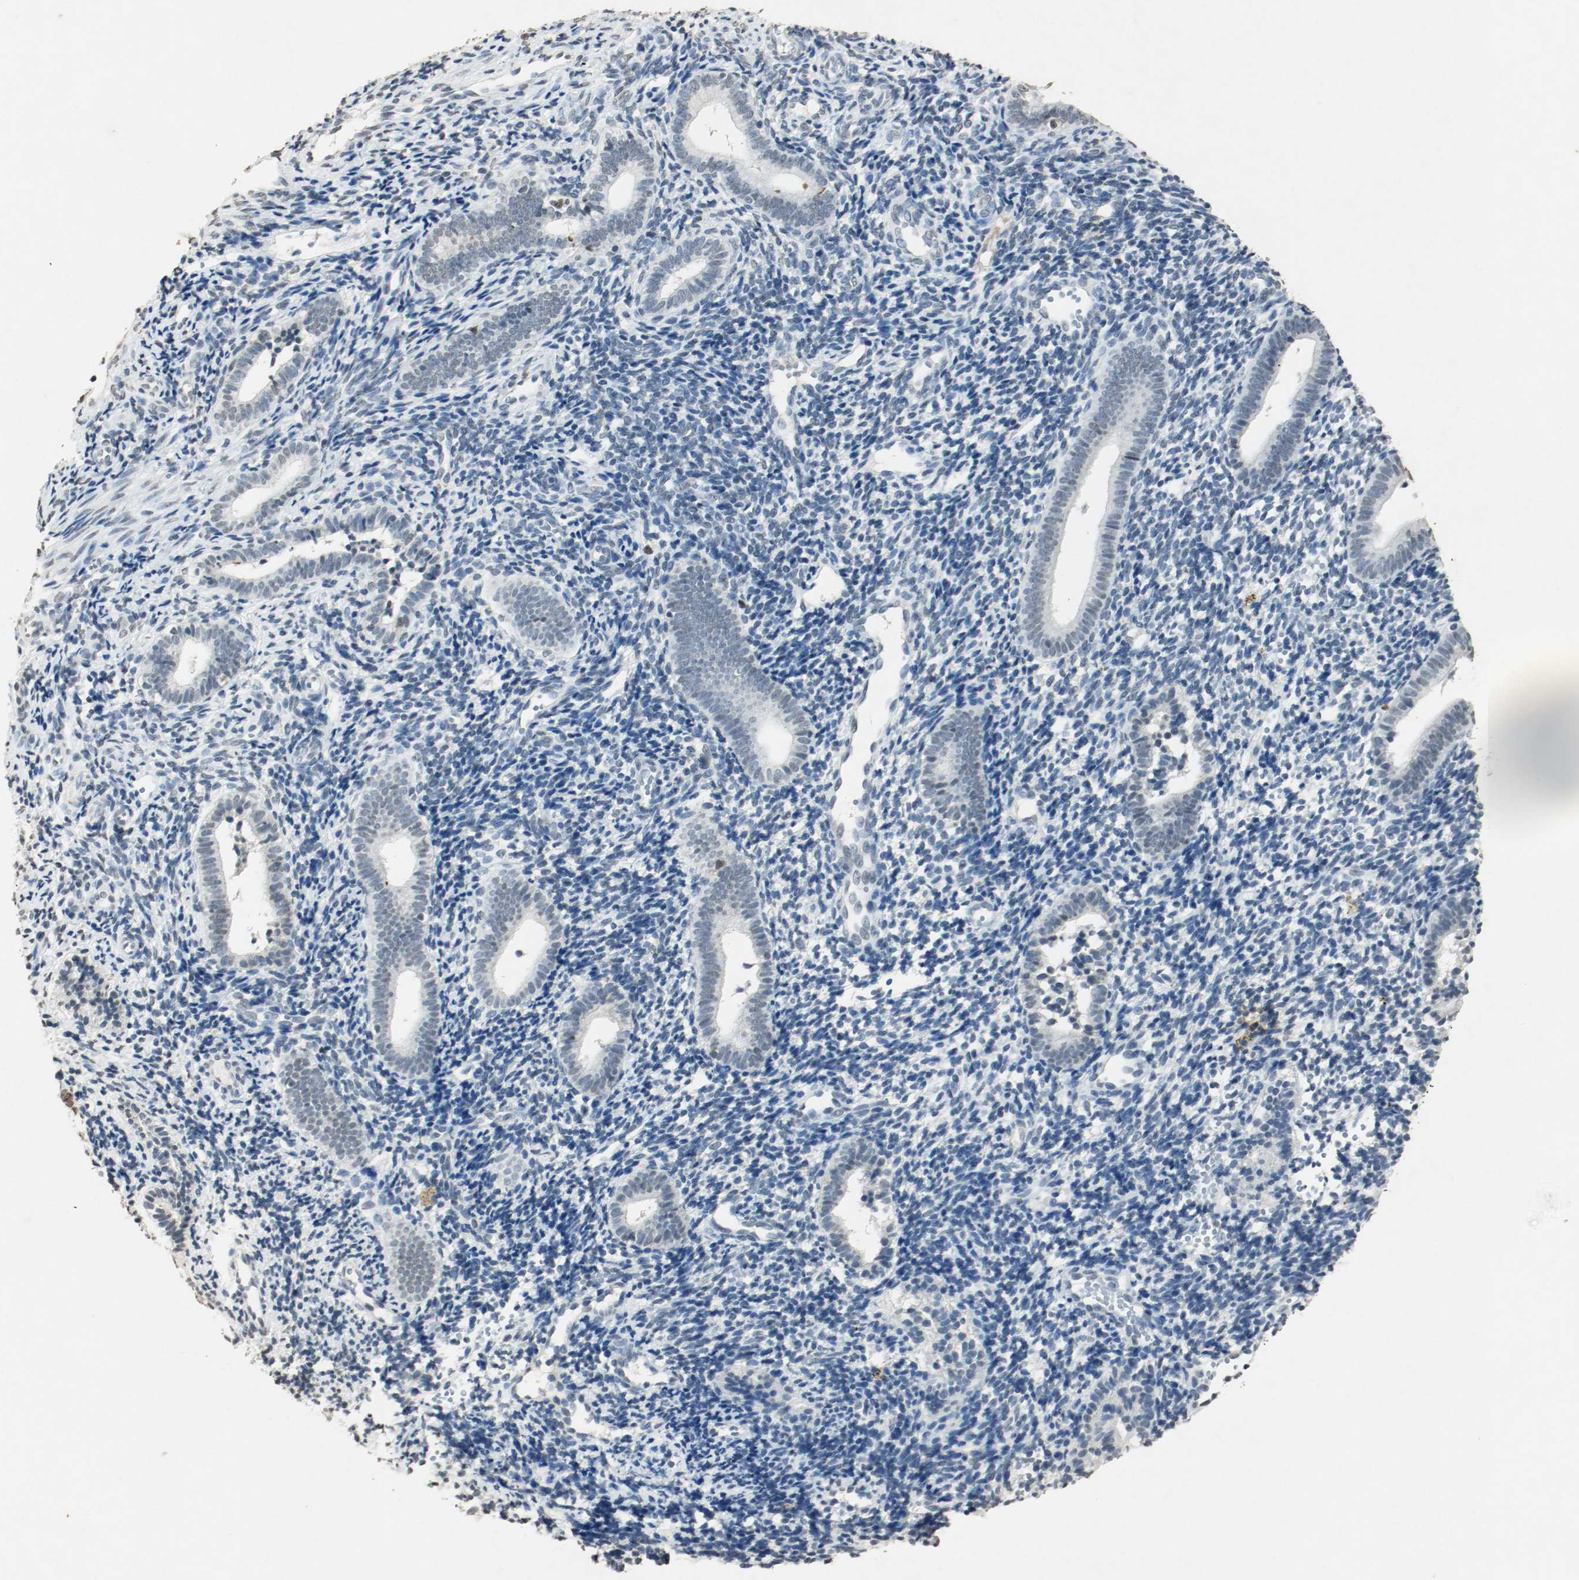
{"staining": {"intensity": "negative", "quantity": "none", "location": "none"}, "tissue": "endometrium", "cell_type": "Cells in endometrial stroma", "image_type": "normal", "snomed": [{"axis": "morphology", "description": "Normal tissue, NOS"}, {"axis": "topography", "description": "Uterus"}, {"axis": "topography", "description": "Endometrium"}], "caption": "Normal endometrium was stained to show a protein in brown. There is no significant staining in cells in endometrial stroma.", "gene": "DNMT1", "patient": {"sex": "female", "age": 33}}